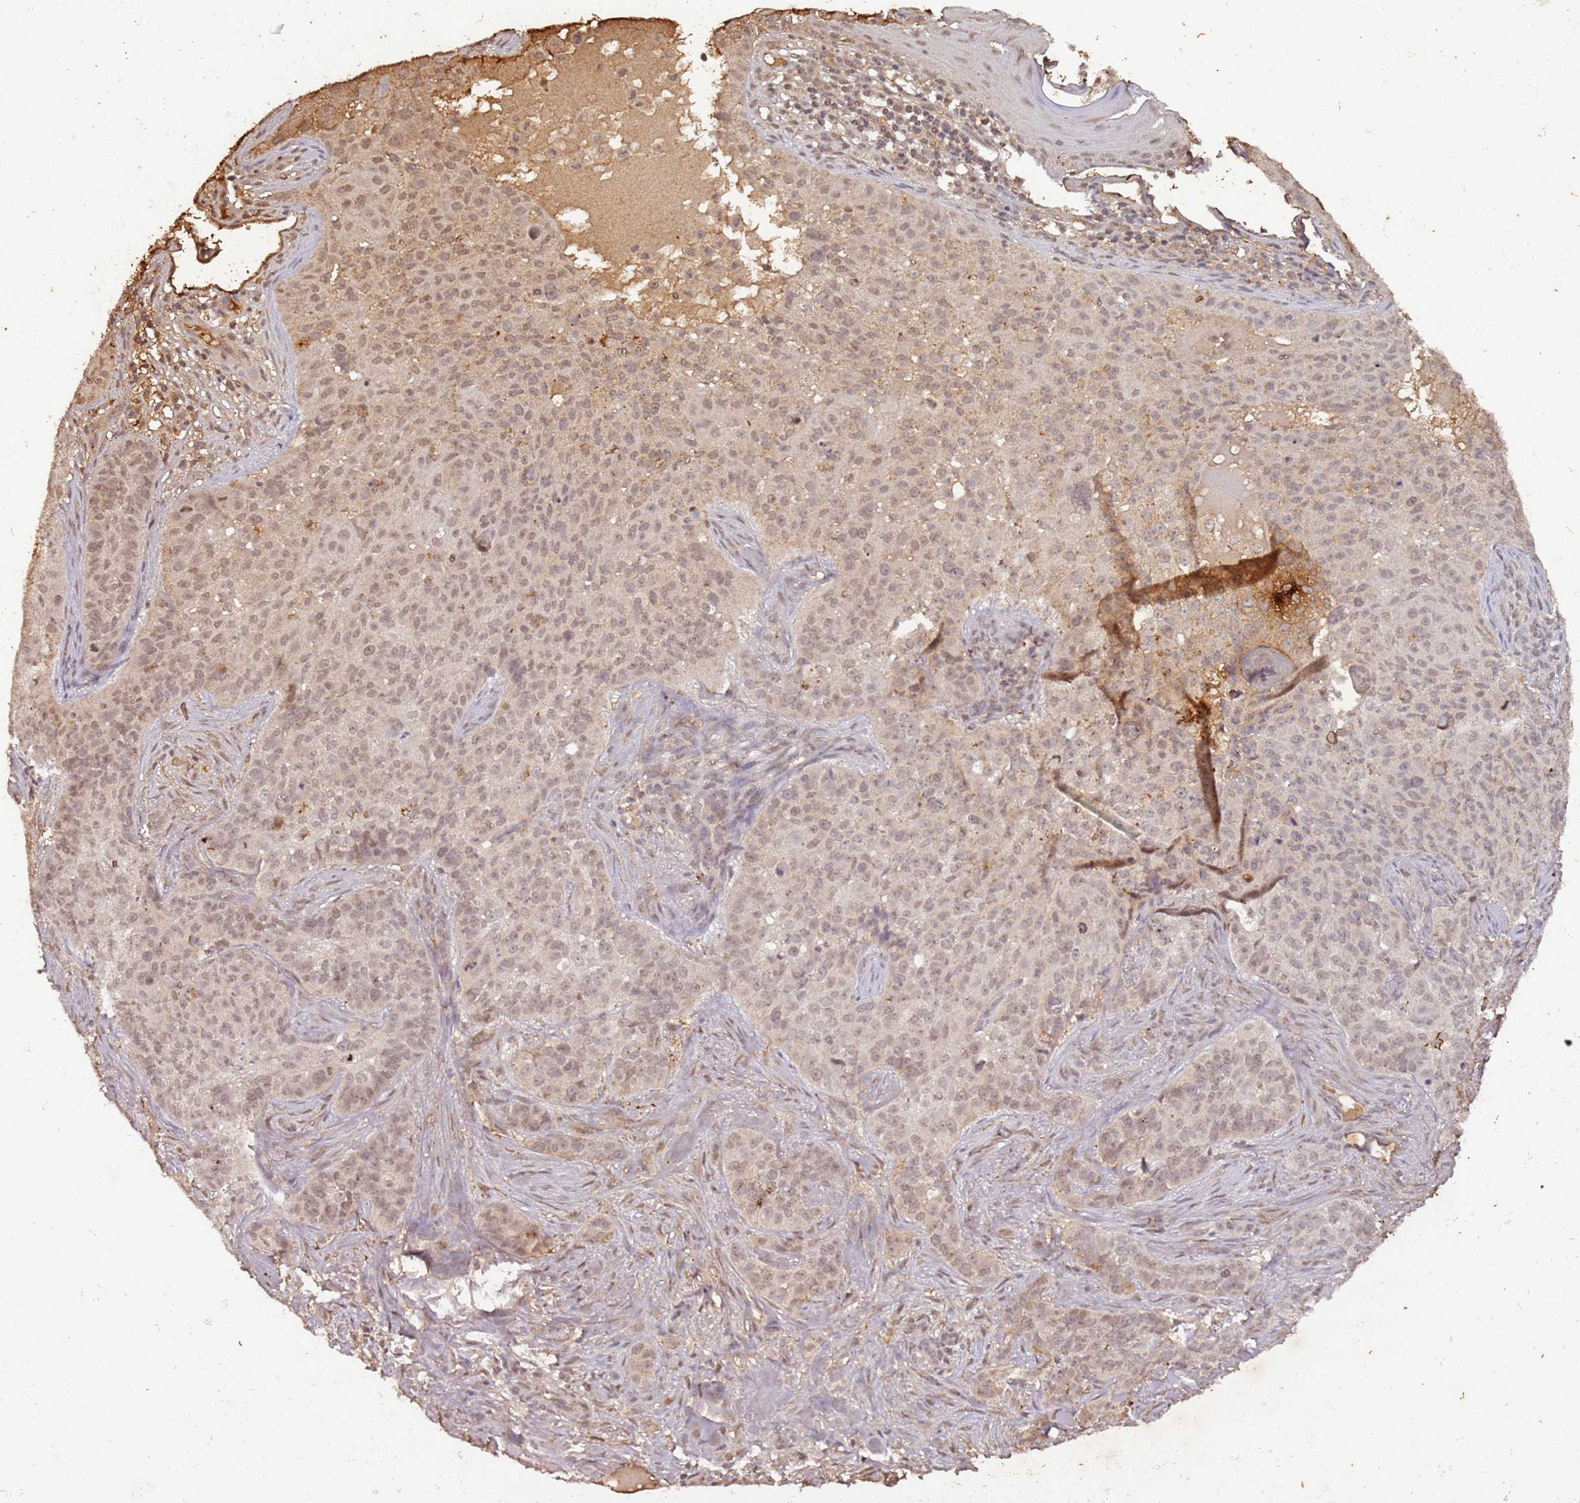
{"staining": {"intensity": "moderate", "quantity": ">75%", "location": "nuclear"}, "tissue": "skin cancer", "cell_type": "Tumor cells", "image_type": "cancer", "snomed": [{"axis": "morphology", "description": "Basal cell carcinoma"}, {"axis": "topography", "description": "Skin"}], "caption": "DAB immunohistochemical staining of human basal cell carcinoma (skin) reveals moderate nuclear protein positivity in approximately >75% of tumor cells.", "gene": "COL1A2", "patient": {"sex": "female", "age": 92}}